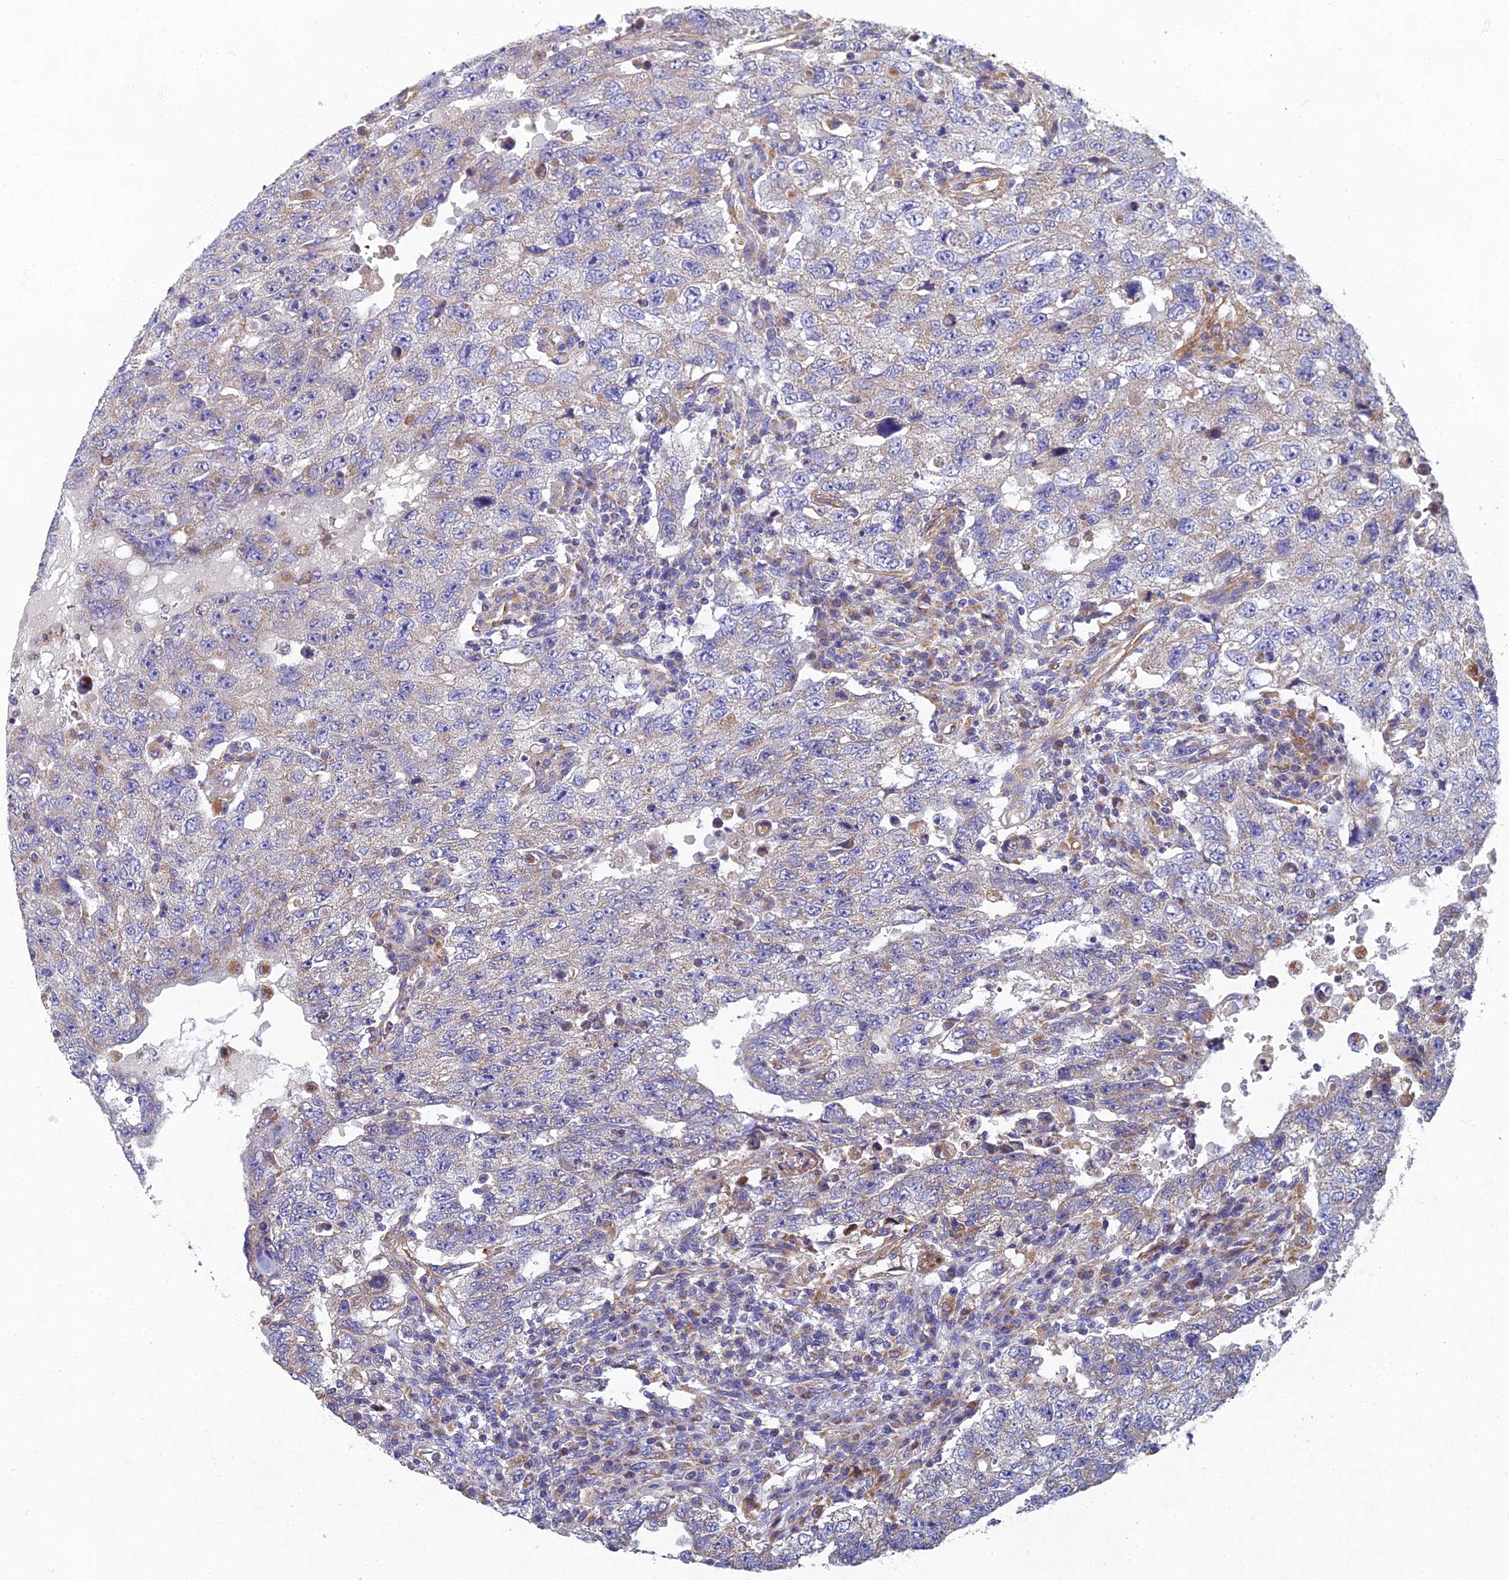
{"staining": {"intensity": "negative", "quantity": "none", "location": "none"}, "tissue": "testis cancer", "cell_type": "Tumor cells", "image_type": "cancer", "snomed": [{"axis": "morphology", "description": "Carcinoma, Embryonal, NOS"}, {"axis": "topography", "description": "Testis"}], "caption": "Immunohistochemistry (IHC) micrograph of embryonal carcinoma (testis) stained for a protein (brown), which exhibits no expression in tumor cells.", "gene": "RNASEK", "patient": {"sex": "male", "age": 26}}